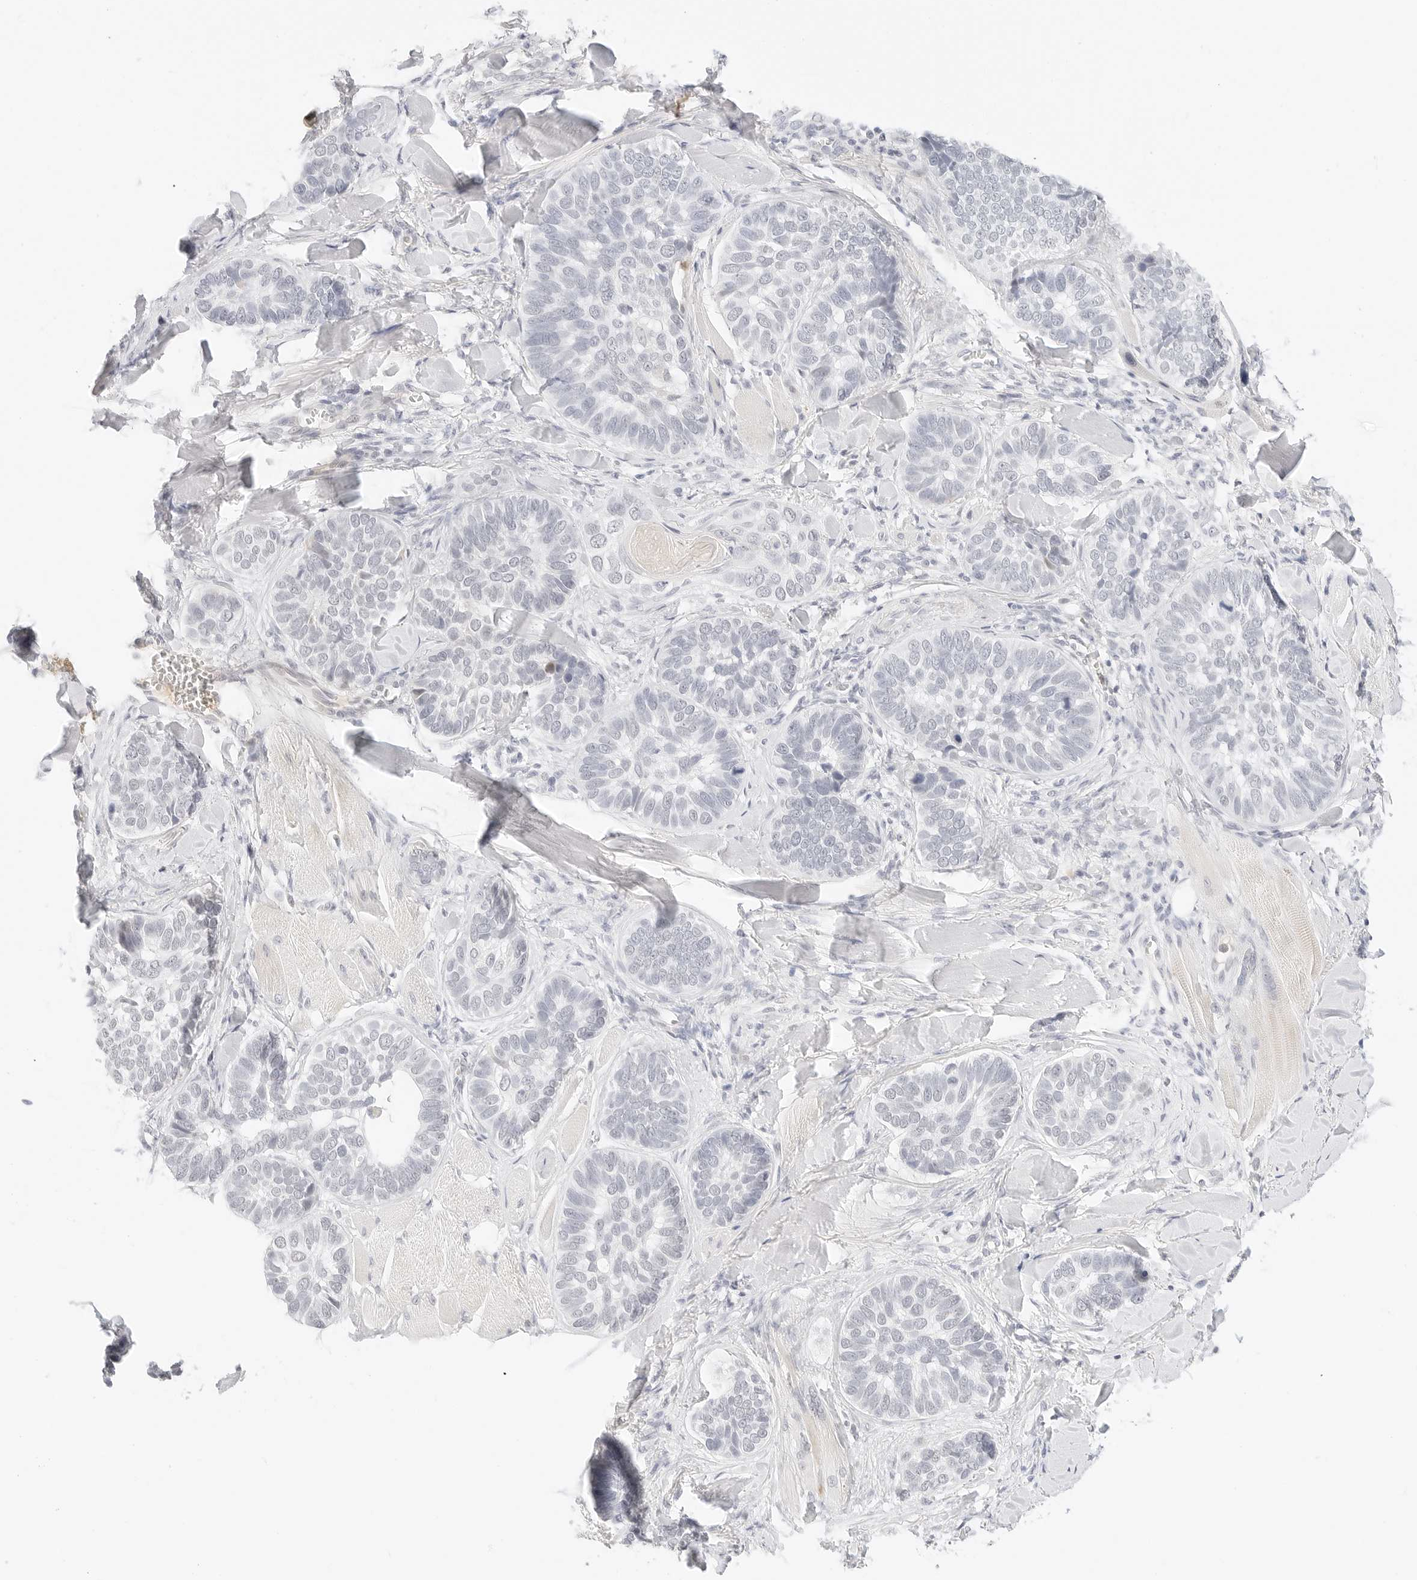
{"staining": {"intensity": "negative", "quantity": "none", "location": "none"}, "tissue": "skin cancer", "cell_type": "Tumor cells", "image_type": "cancer", "snomed": [{"axis": "morphology", "description": "Basal cell carcinoma"}, {"axis": "topography", "description": "Skin"}], "caption": "Immunohistochemistry micrograph of skin basal cell carcinoma stained for a protein (brown), which exhibits no staining in tumor cells.", "gene": "XKR4", "patient": {"sex": "male", "age": 62}}